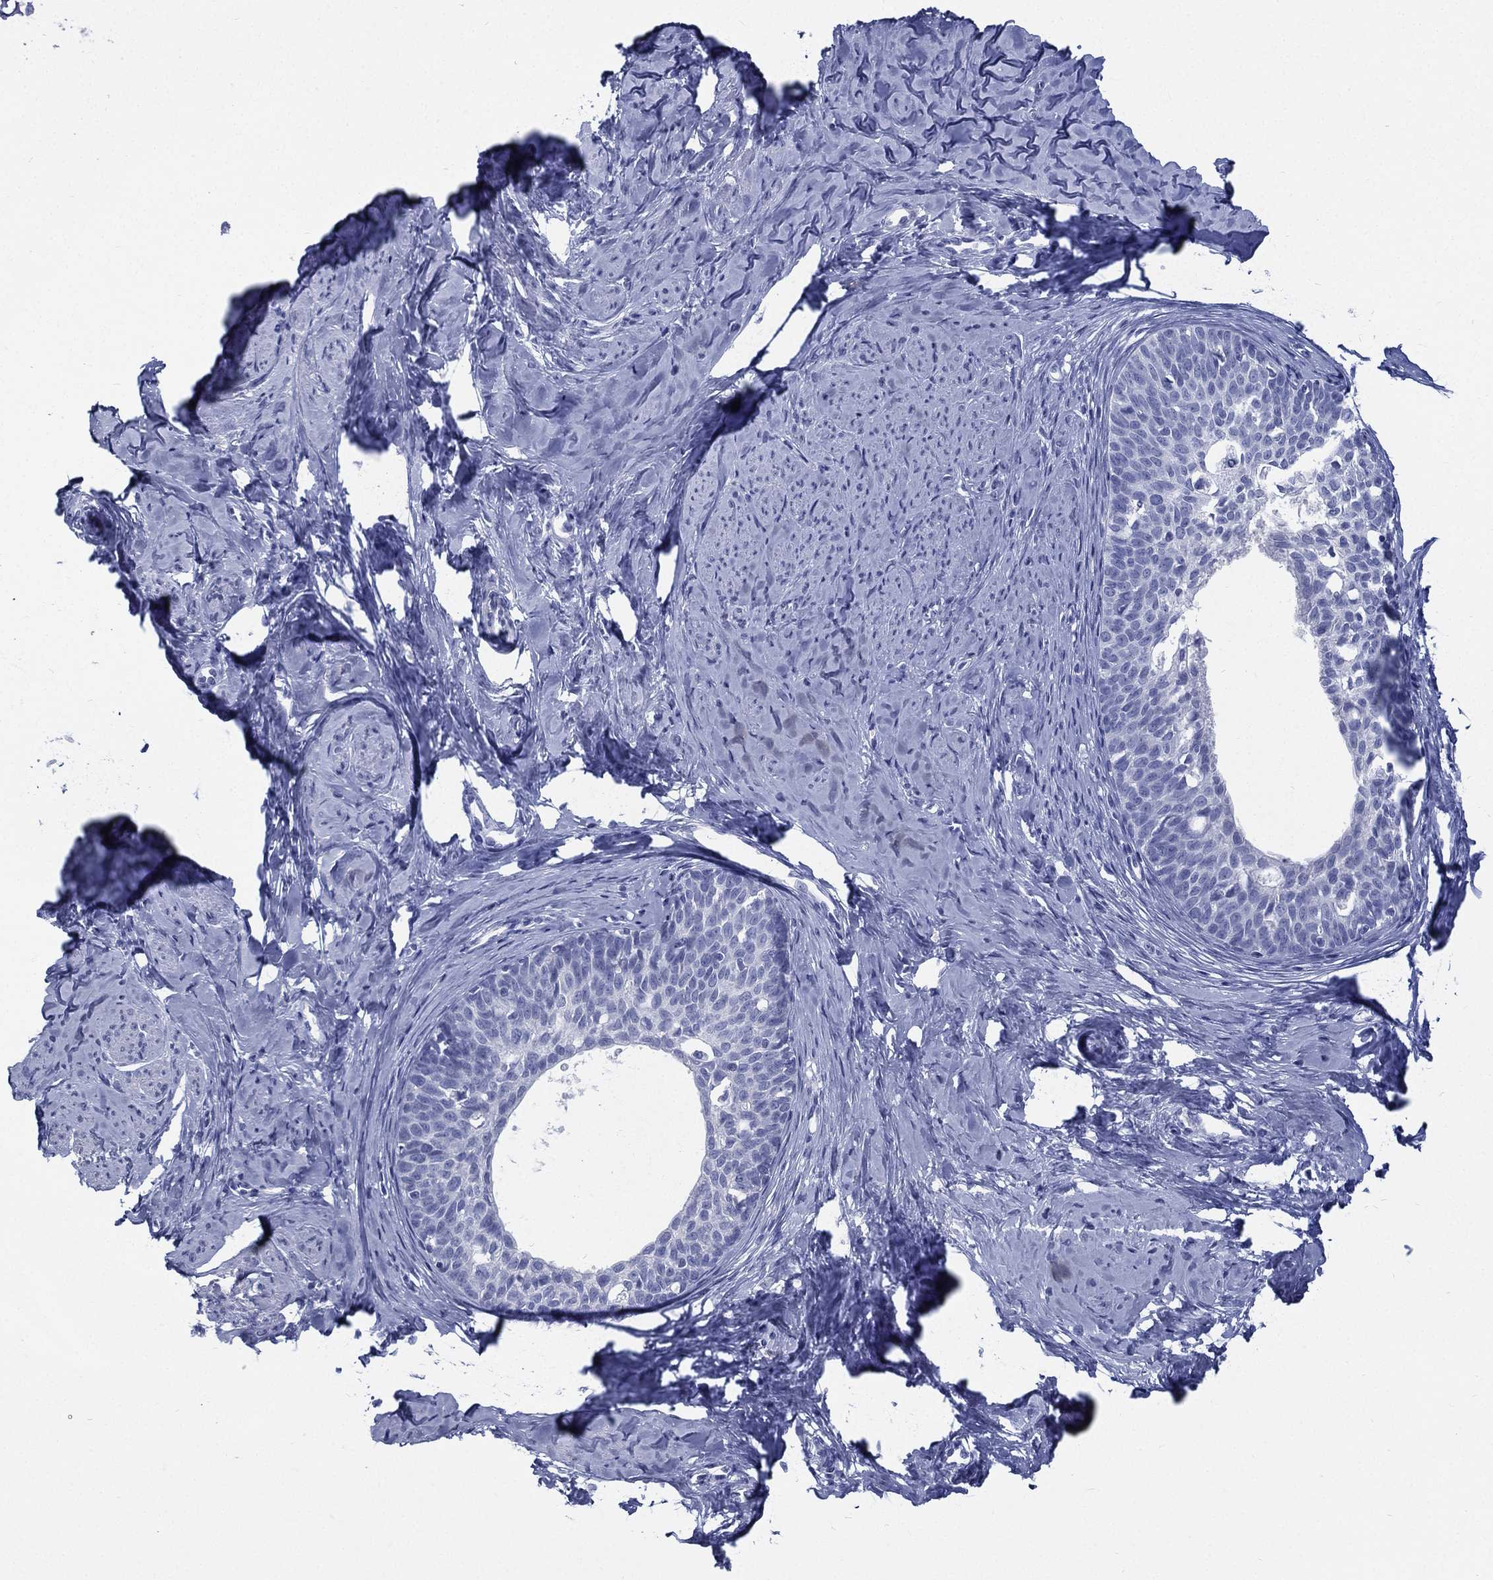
{"staining": {"intensity": "negative", "quantity": "none", "location": "none"}, "tissue": "cervical cancer", "cell_type": "Tumor cells", "image_type": "cancer", "snomed": [{"axis": "morphology", "description": "Squamous cell carcinoma, NOS"}, {"axis": "topography", "description": "Cervix"}], "caption": "IHC image of human cervical cancer stained for a protein (brown), which demonstrates no positivity in tumor cells.", "gene": "RSPH4A", "patient": {"sex": "female", "age": 26}}